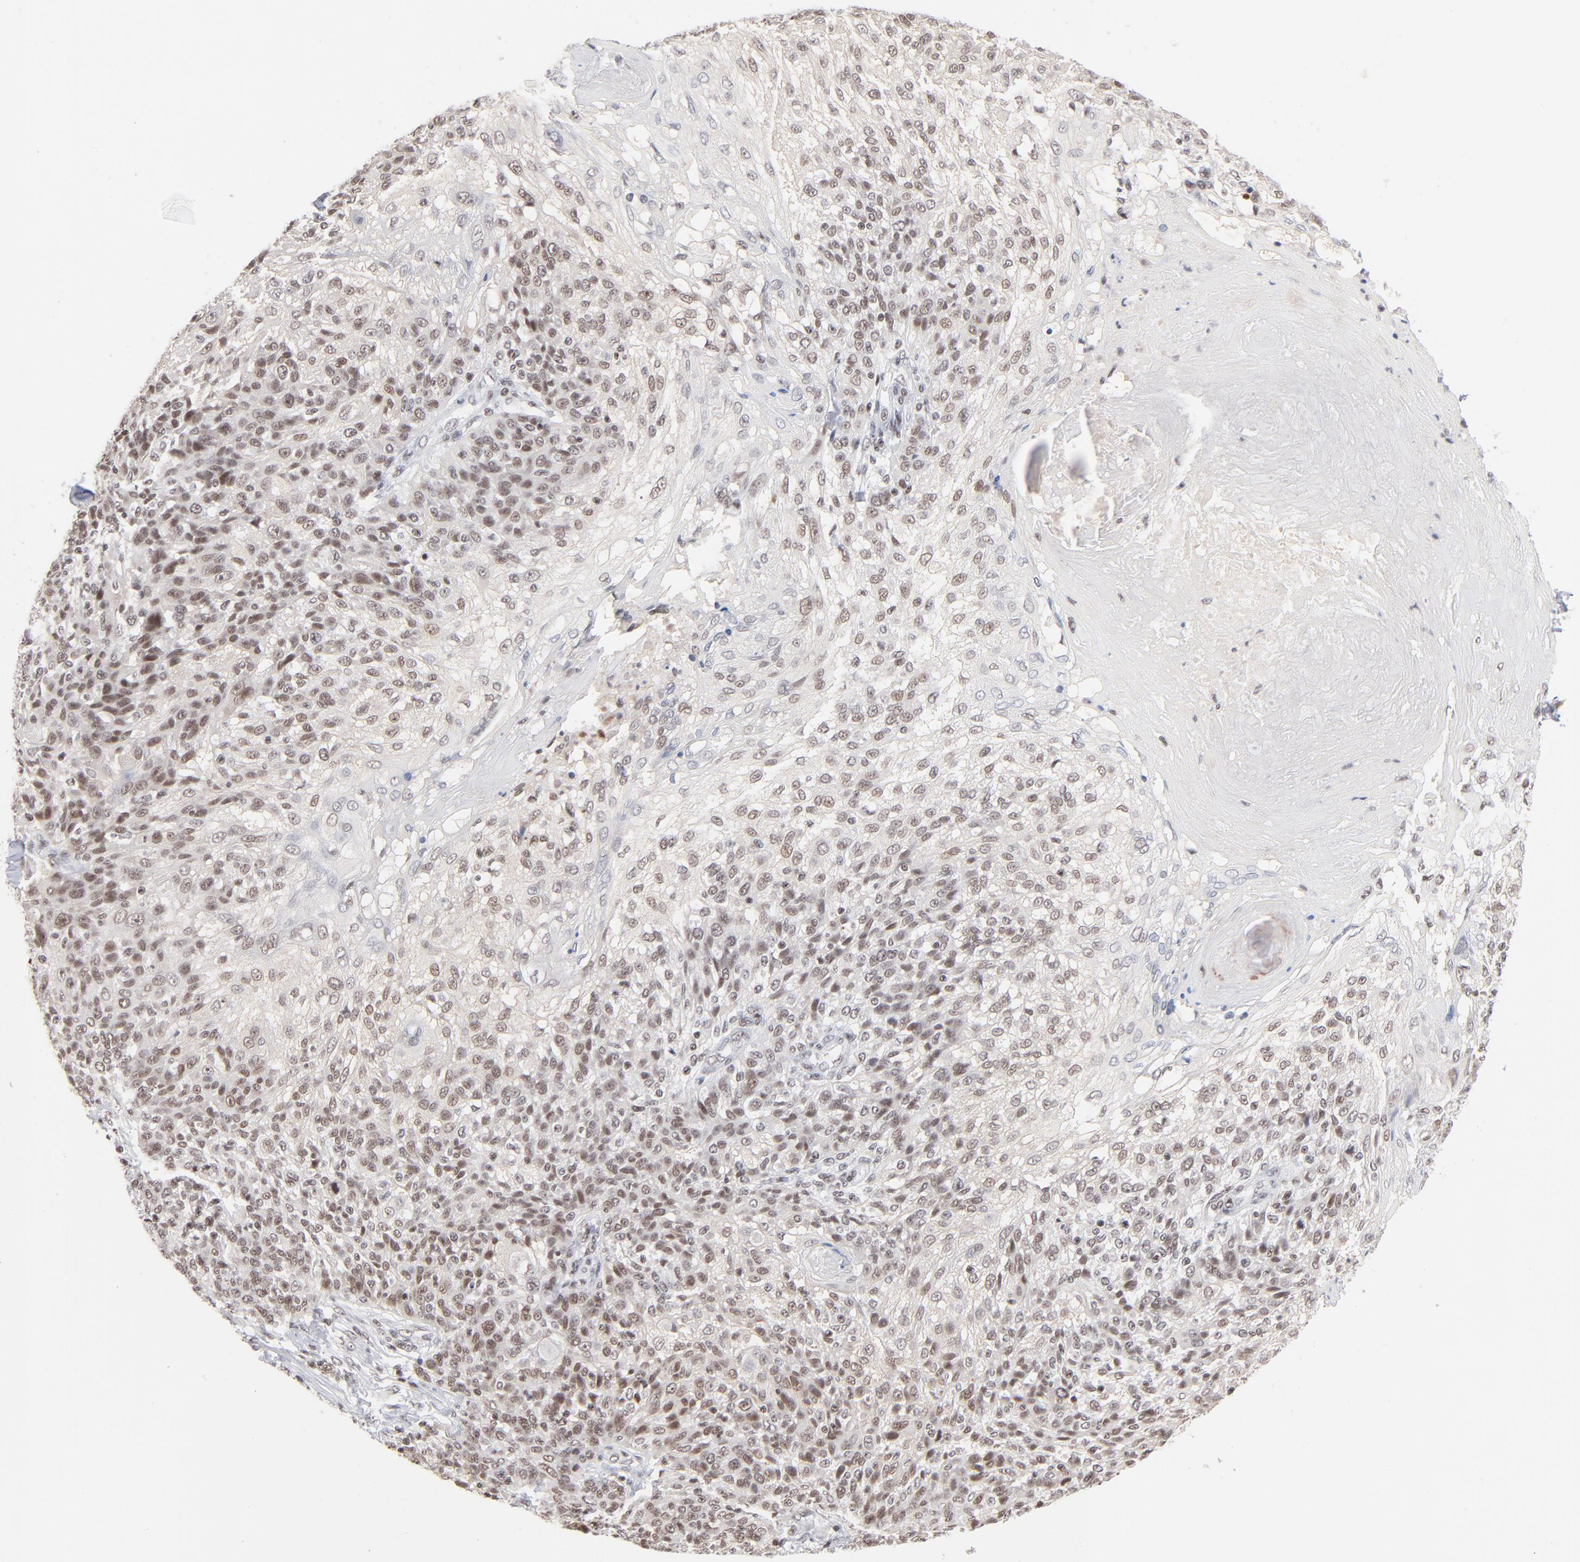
{"staining": {"intensity": "moderate", "quantity": ">75%", "location": "nuclear"}, "tissue": "skin cancer", "cell_type": "Tumor cells", "image_type": "cancer", "snomed": [{"axis": "morphology", "description": "Normal tissue, NOS"}, {"axis": "morphology", "description": "Squamous cell carcinoma, NOS"}, {"axis": "topography", "description": "Skin"}], "caption": "Protein expression analysis of human skin cancer reveals moderate nuclear expression in about >75% of tumor cells.", "gene": "ZNF143", "patient": {"sex": "female", "age": 83}}